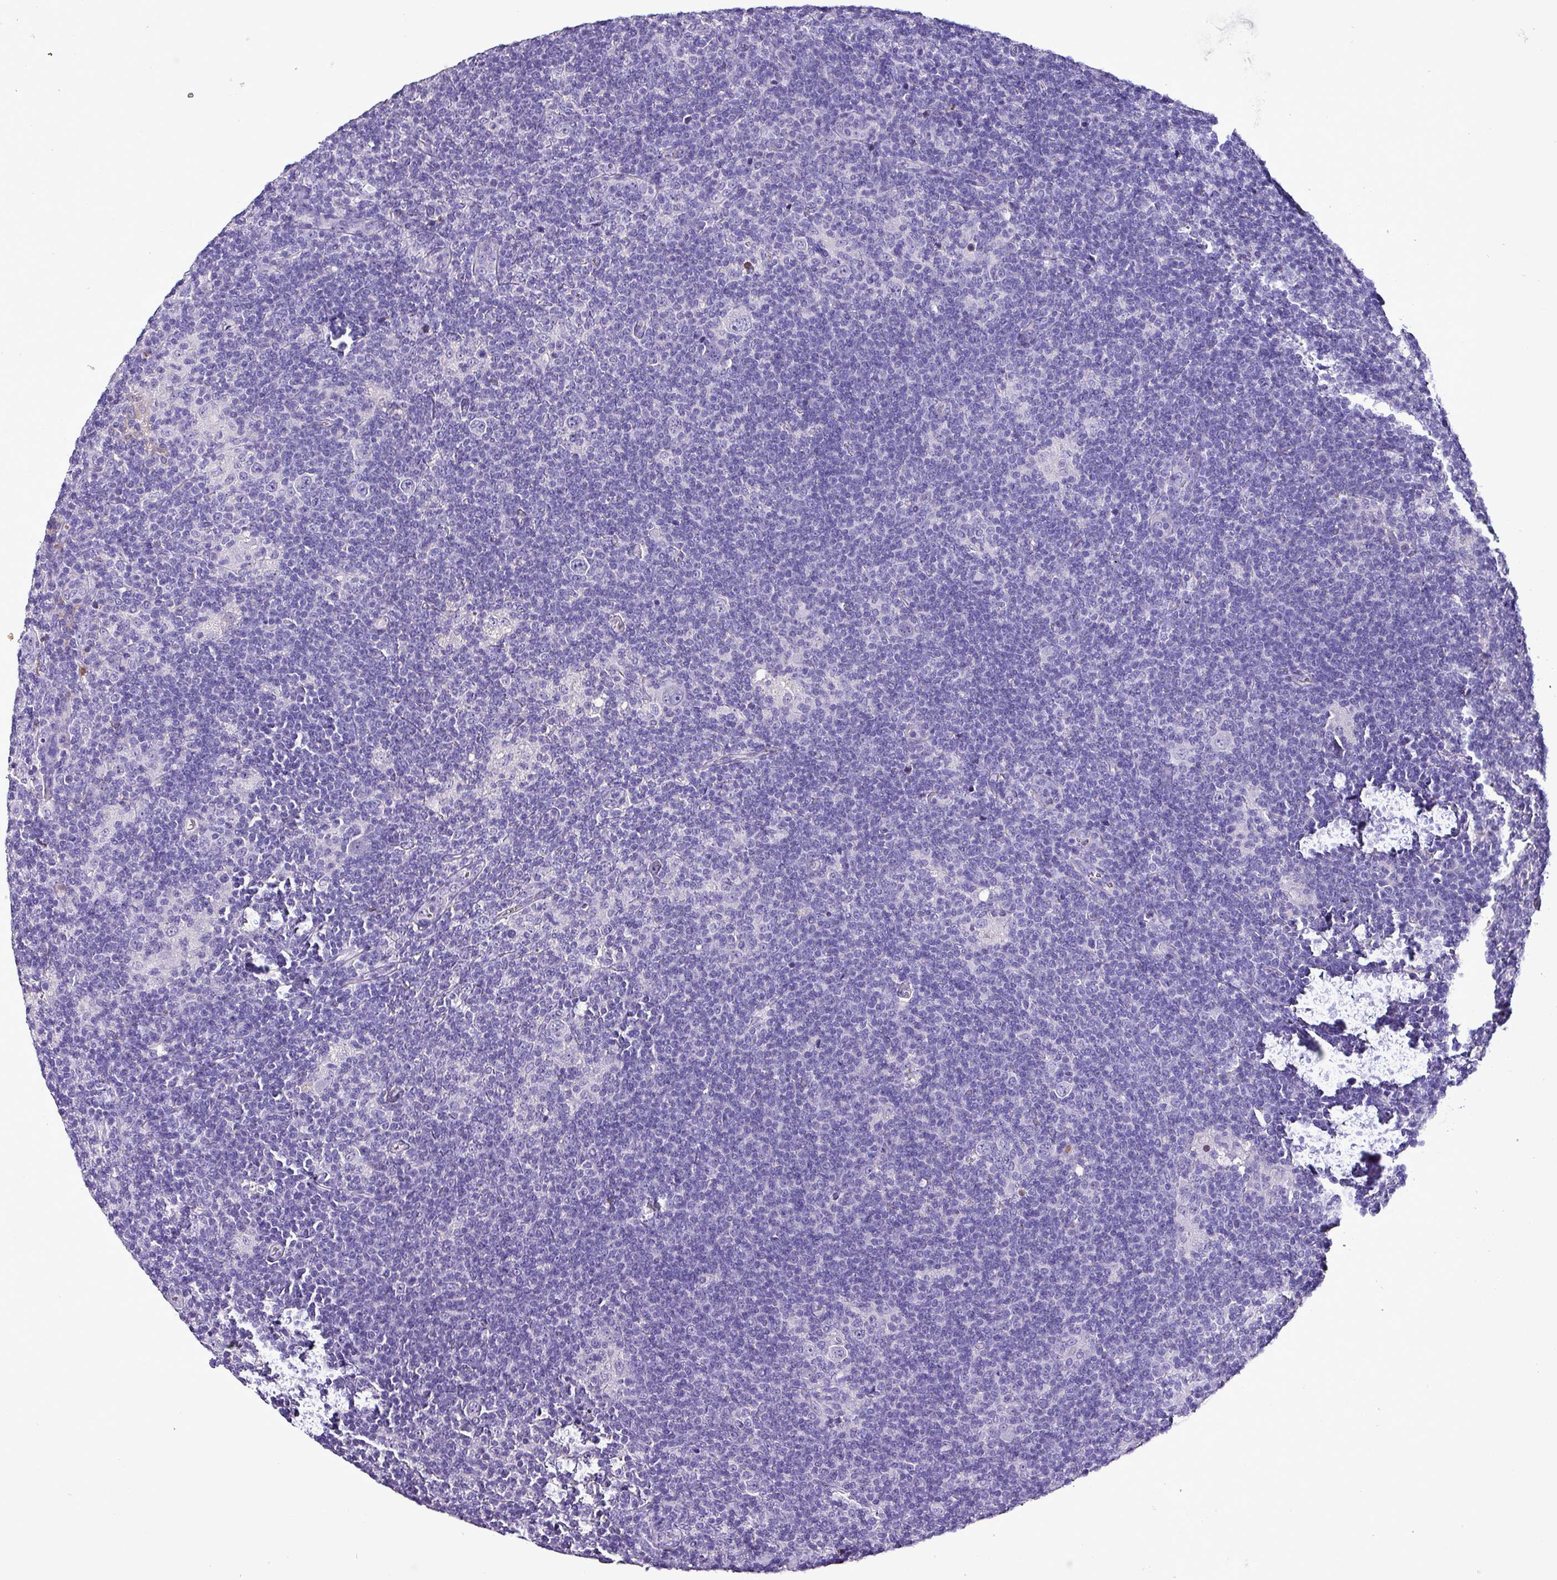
{"staining": {"intensity": "negative", "quantity": "none", "location": "none"}, "tissue": "lymphoma", "cell_type": "Tumor cells", "image_type": "cancer", "snomed": [{"axis": "morphology", "description": "Hodgkin's disease, NOS"}, {"axis": "topography", "description": "Lymph node"}], "caption": "Immunohistochemistry (IHC) image of lymphoma stained for a protein (brown), which displays no expression in tumor cells.", "gene": "HP", "patient": {"sex": "female", "age": 57}}